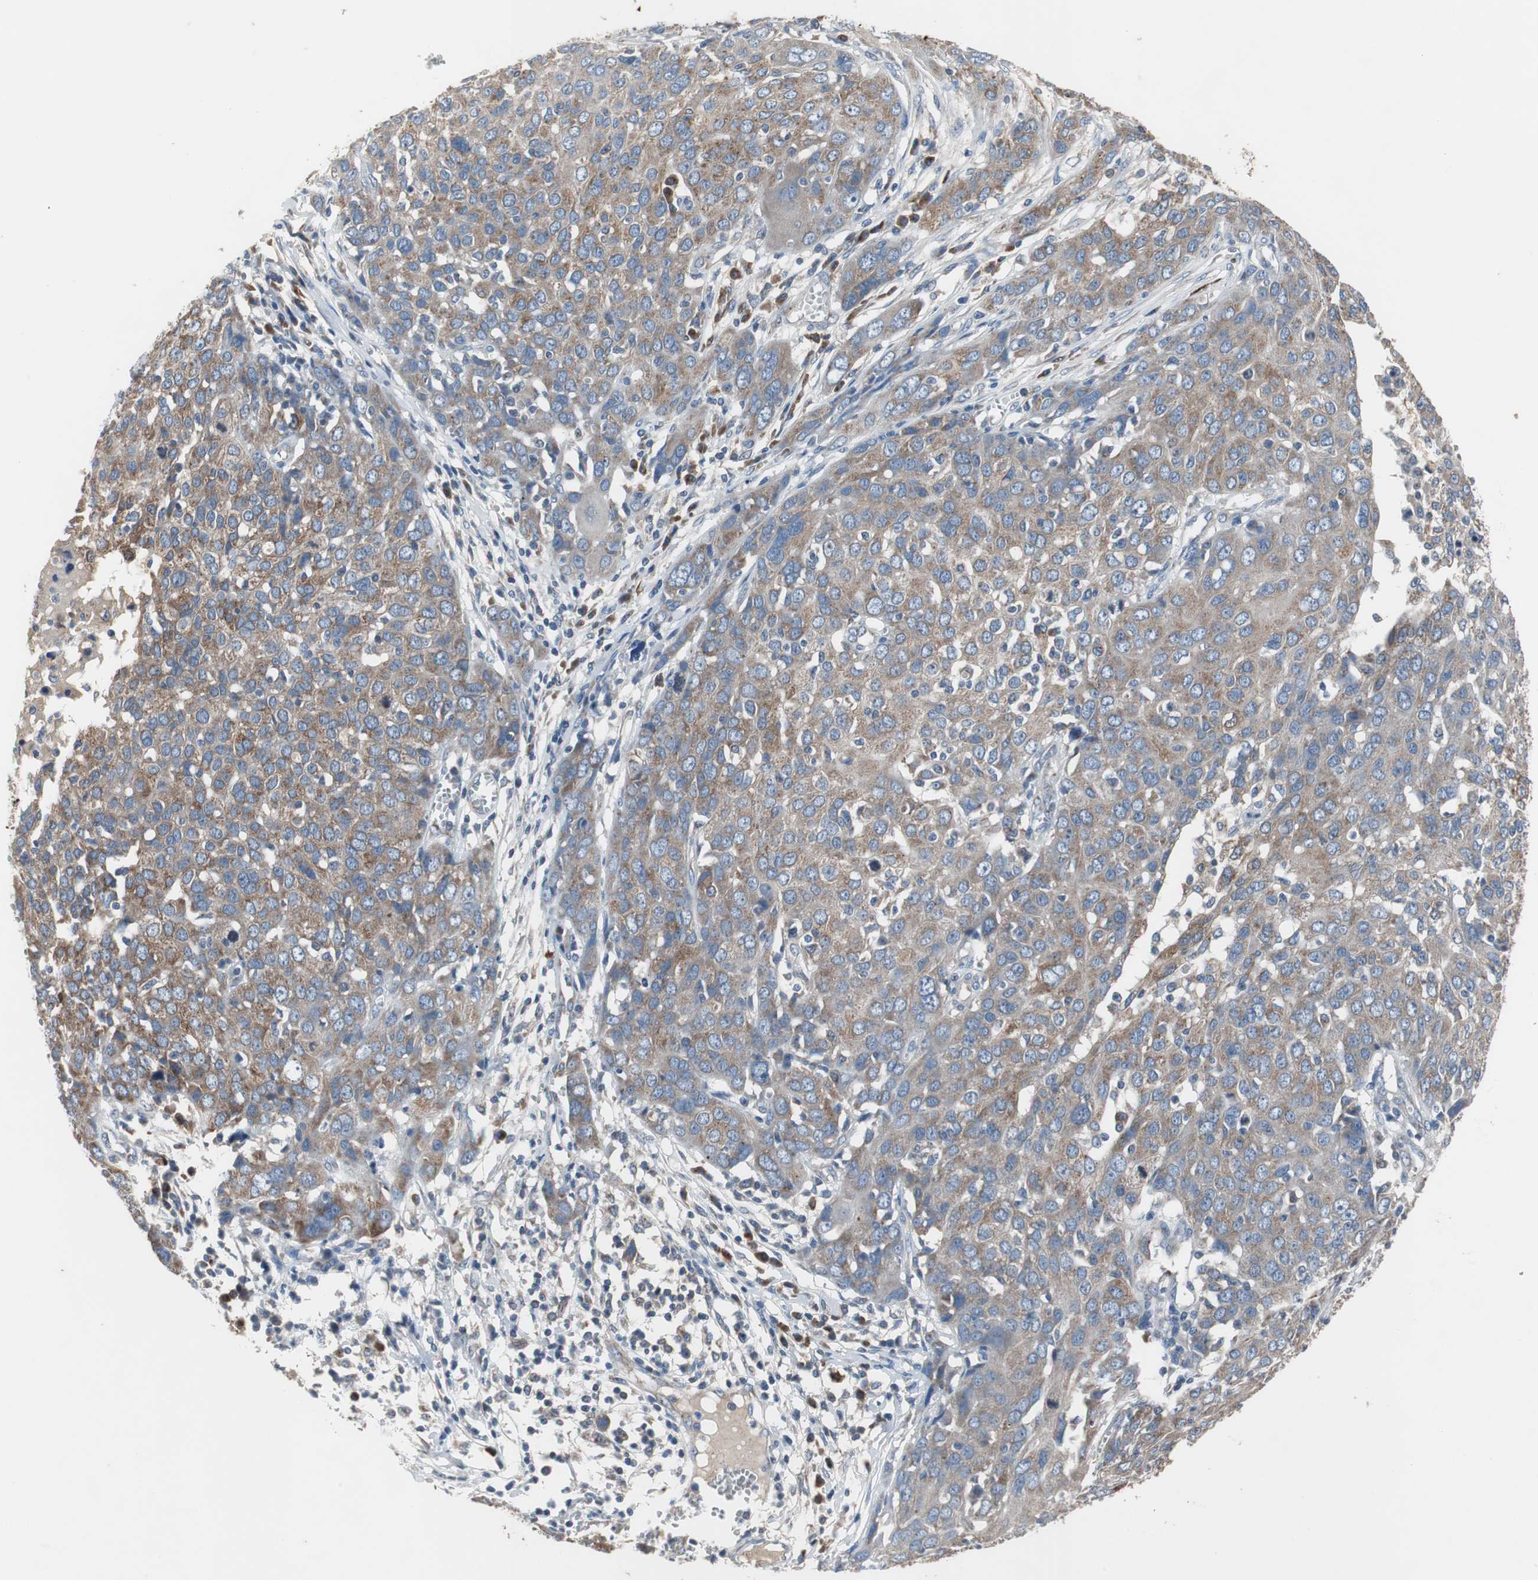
{"staining": {"intensity": "moderate", "quantity": ">75%", "location": "cytoplasmic/membranous"}, "tissue": "ovarian cancer", "cell_type": "Tumor cells", "image_type": "cancer", "snomed": [{"axis": "morphology", "description": "Carcinoma, endometroid"}, {"axis": "topography", "description": "Ovary"}], "caption": "This image exhibits IHC staining of human ovarian cancer (endometroid carcinoma), with medium moderate cytoplasmic/membranous positivity in approximately >75% of tumor cells.", "gene": "CALB2", "patient": {"sex": "female", "age": 50}}